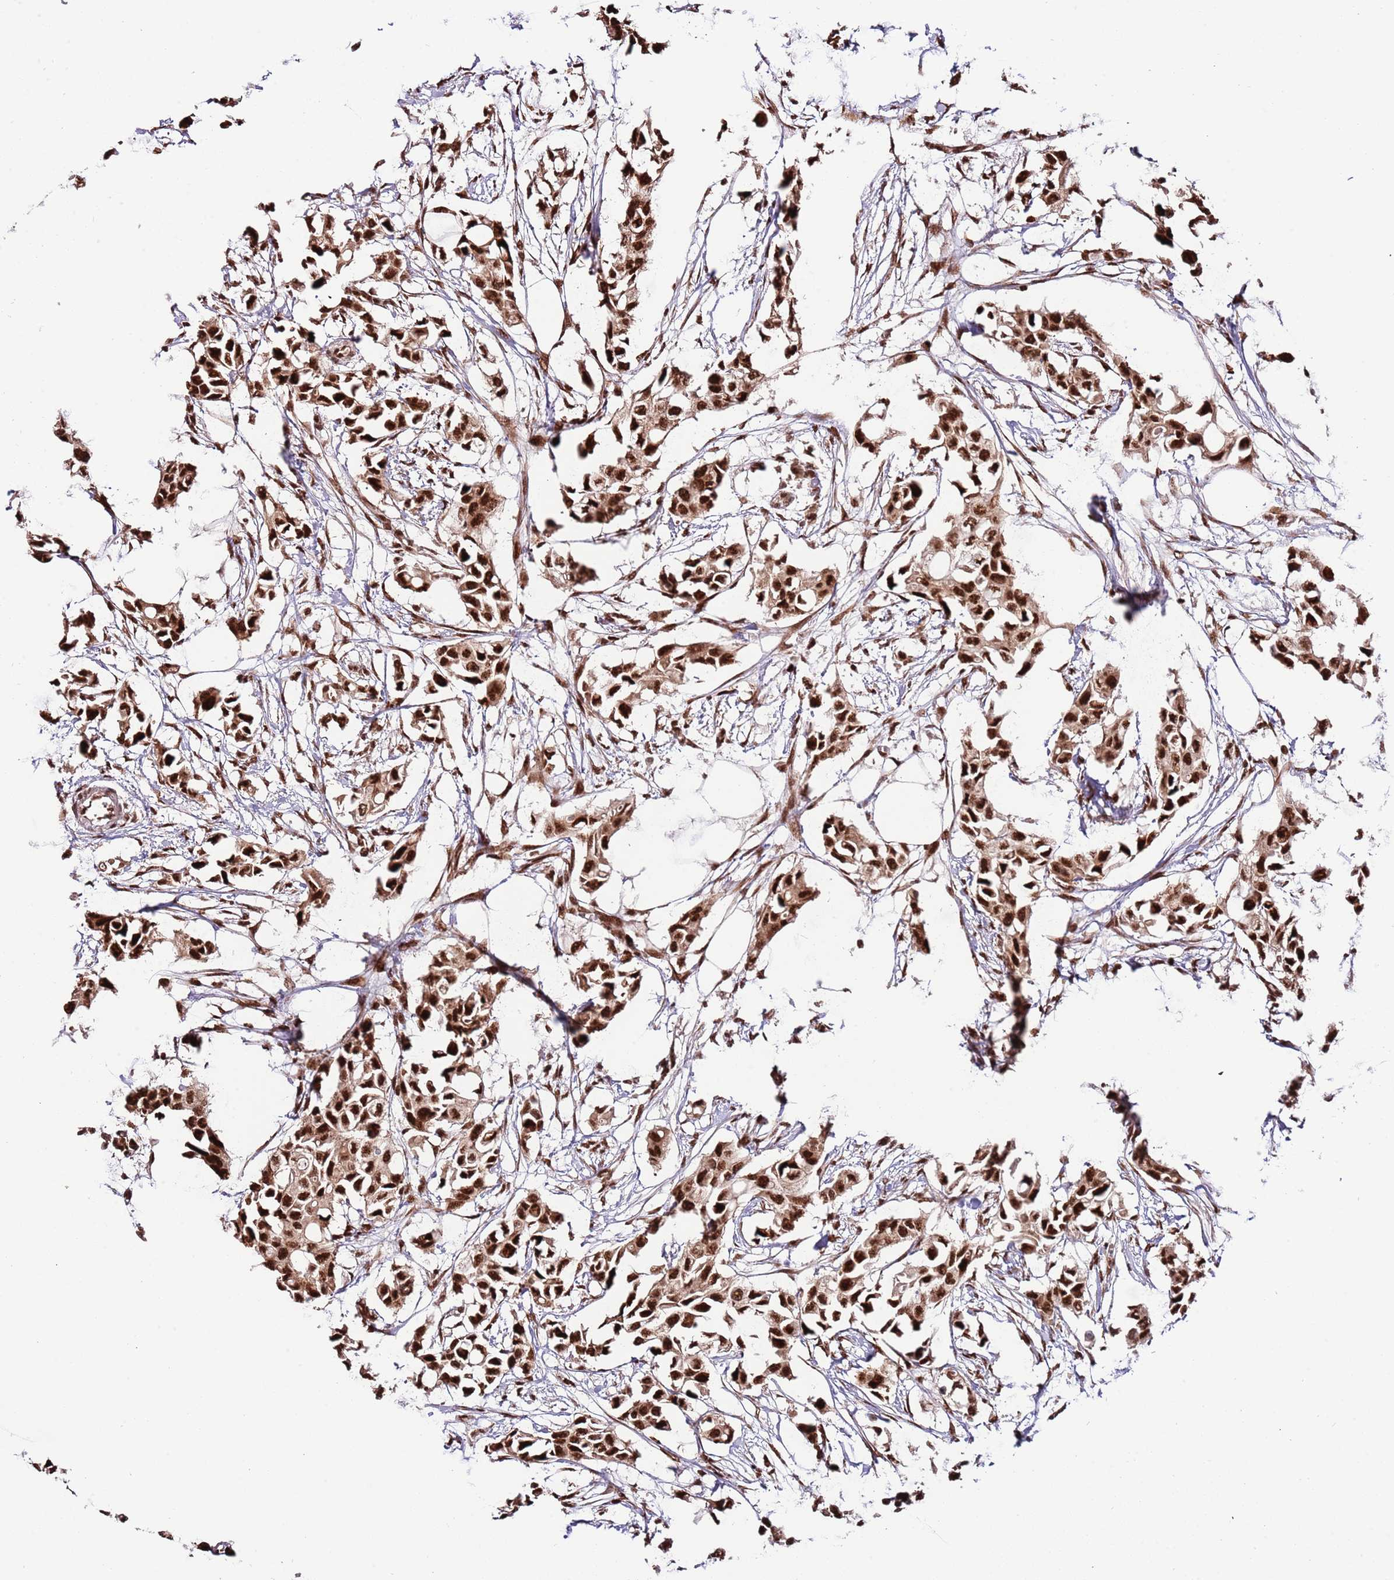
{"staining": {"intensity": "strong", "quantity": ">75%", "location": "nuclear"}, "tissue": "breast cancer", "cell_type": "Tumor cells", "image_type": "cancer", "snomed": [{"axis": "morphology", "description": "Duct carcinoma"}, {"axis": "topography", "description": "Breast"}], "caption": "Immunohistochemistry (IHC) micrograph of breast cancer (invasive ductal carcinoma) stained for a protein (brown), which demonstrates high levels of strong nuclear positivity in about >75% of tumor cells.", "gene": "RIF1", "patient": {"sex": "female", "age": 41}}